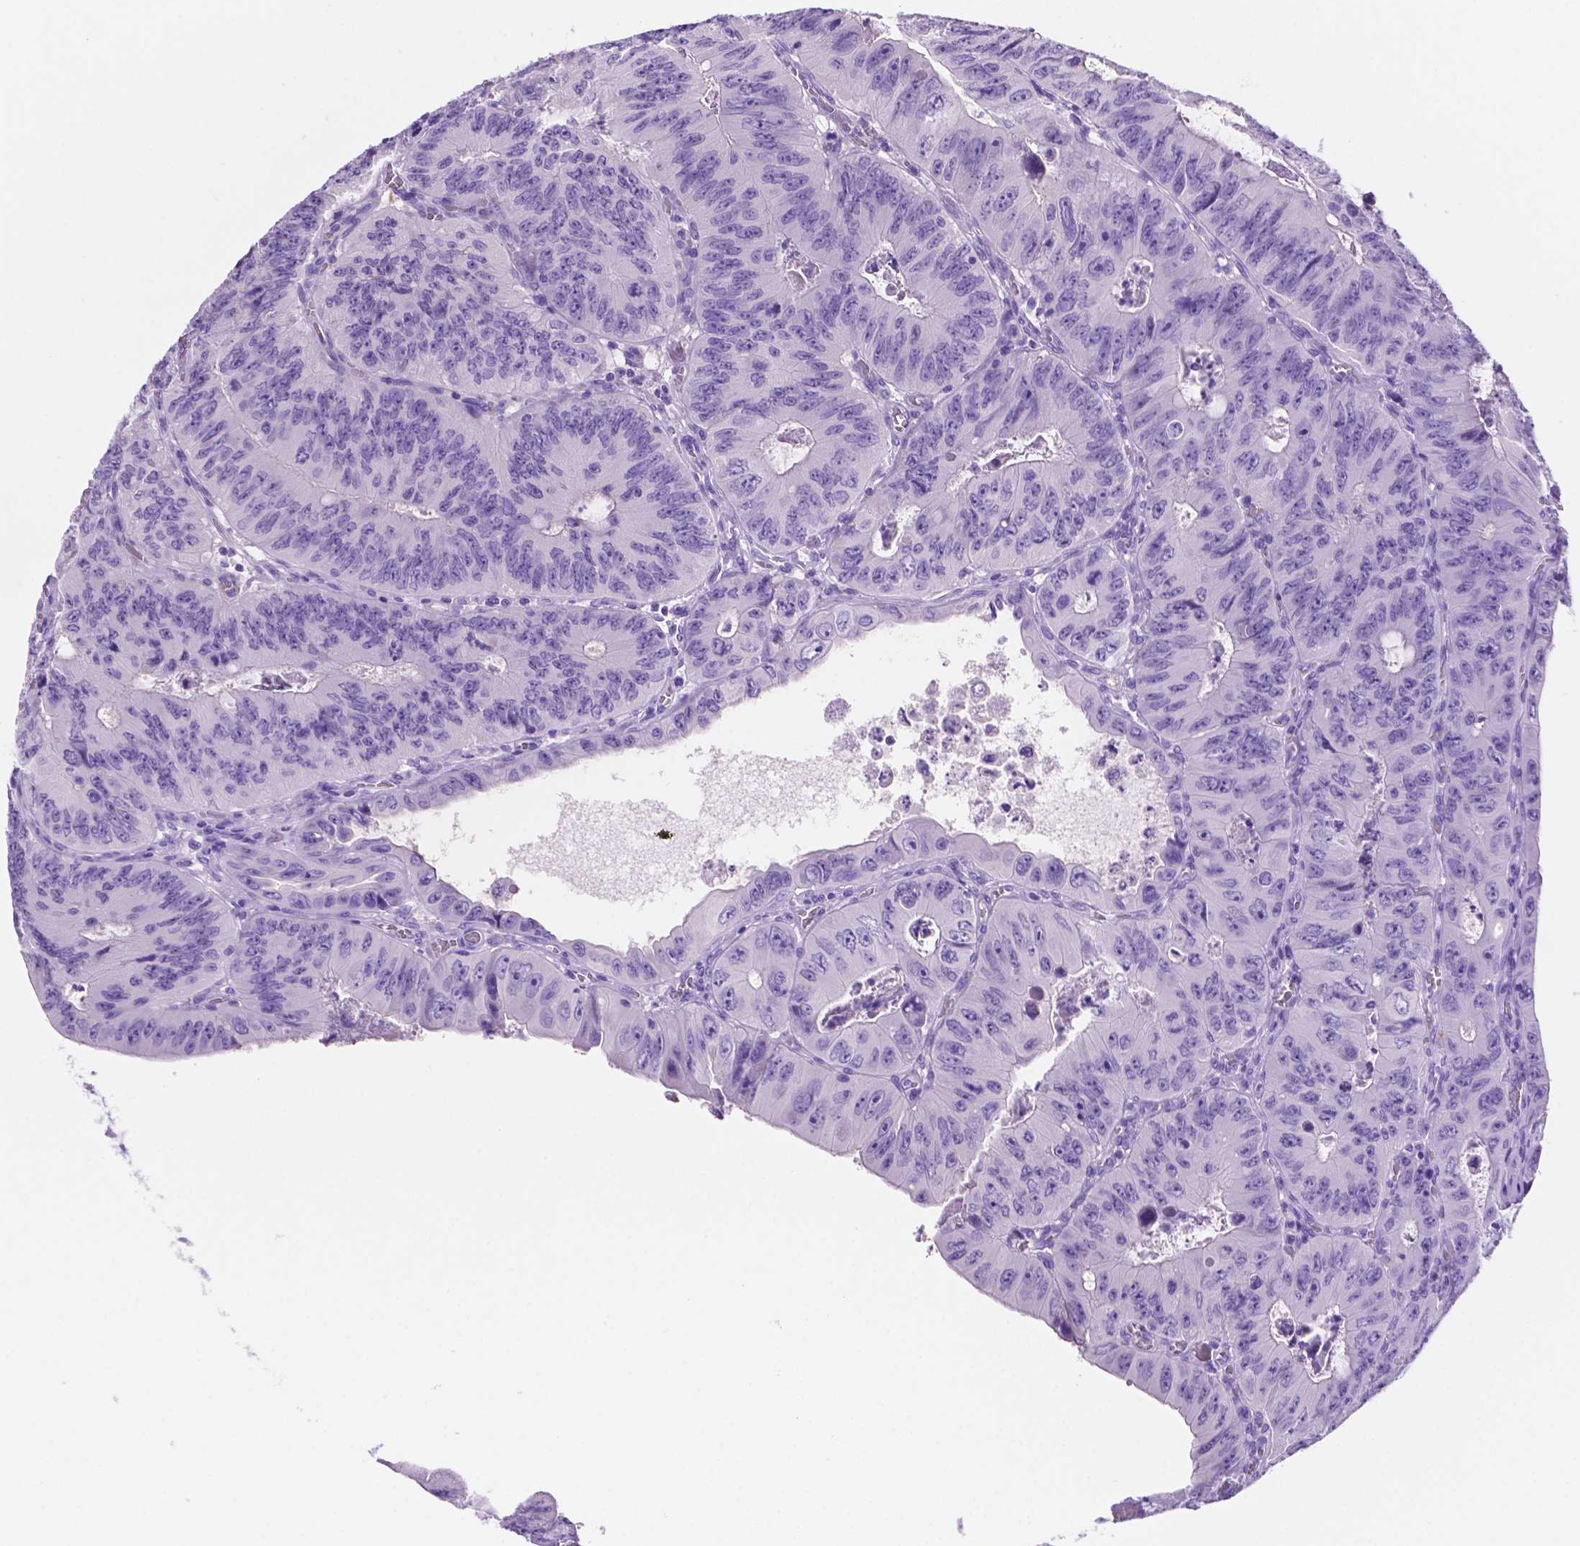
{"staining": {"intensity": "negative", "quantity": "none", "location": "none"}, "tissue": "colorectal cancer", "cell_type": "Tumor cells", "image_type": "cancer", "snomed": [{"axis": "morphology", "description": "Adenocarcinoma, NOS"}, {"axis": "topography", "description": "Colon"}], "caption": "Tumor cells show no significant protein staining in colorectal cancer.", "gene": "FOXB2", "patient": {"sex": "female", "age": 84}}